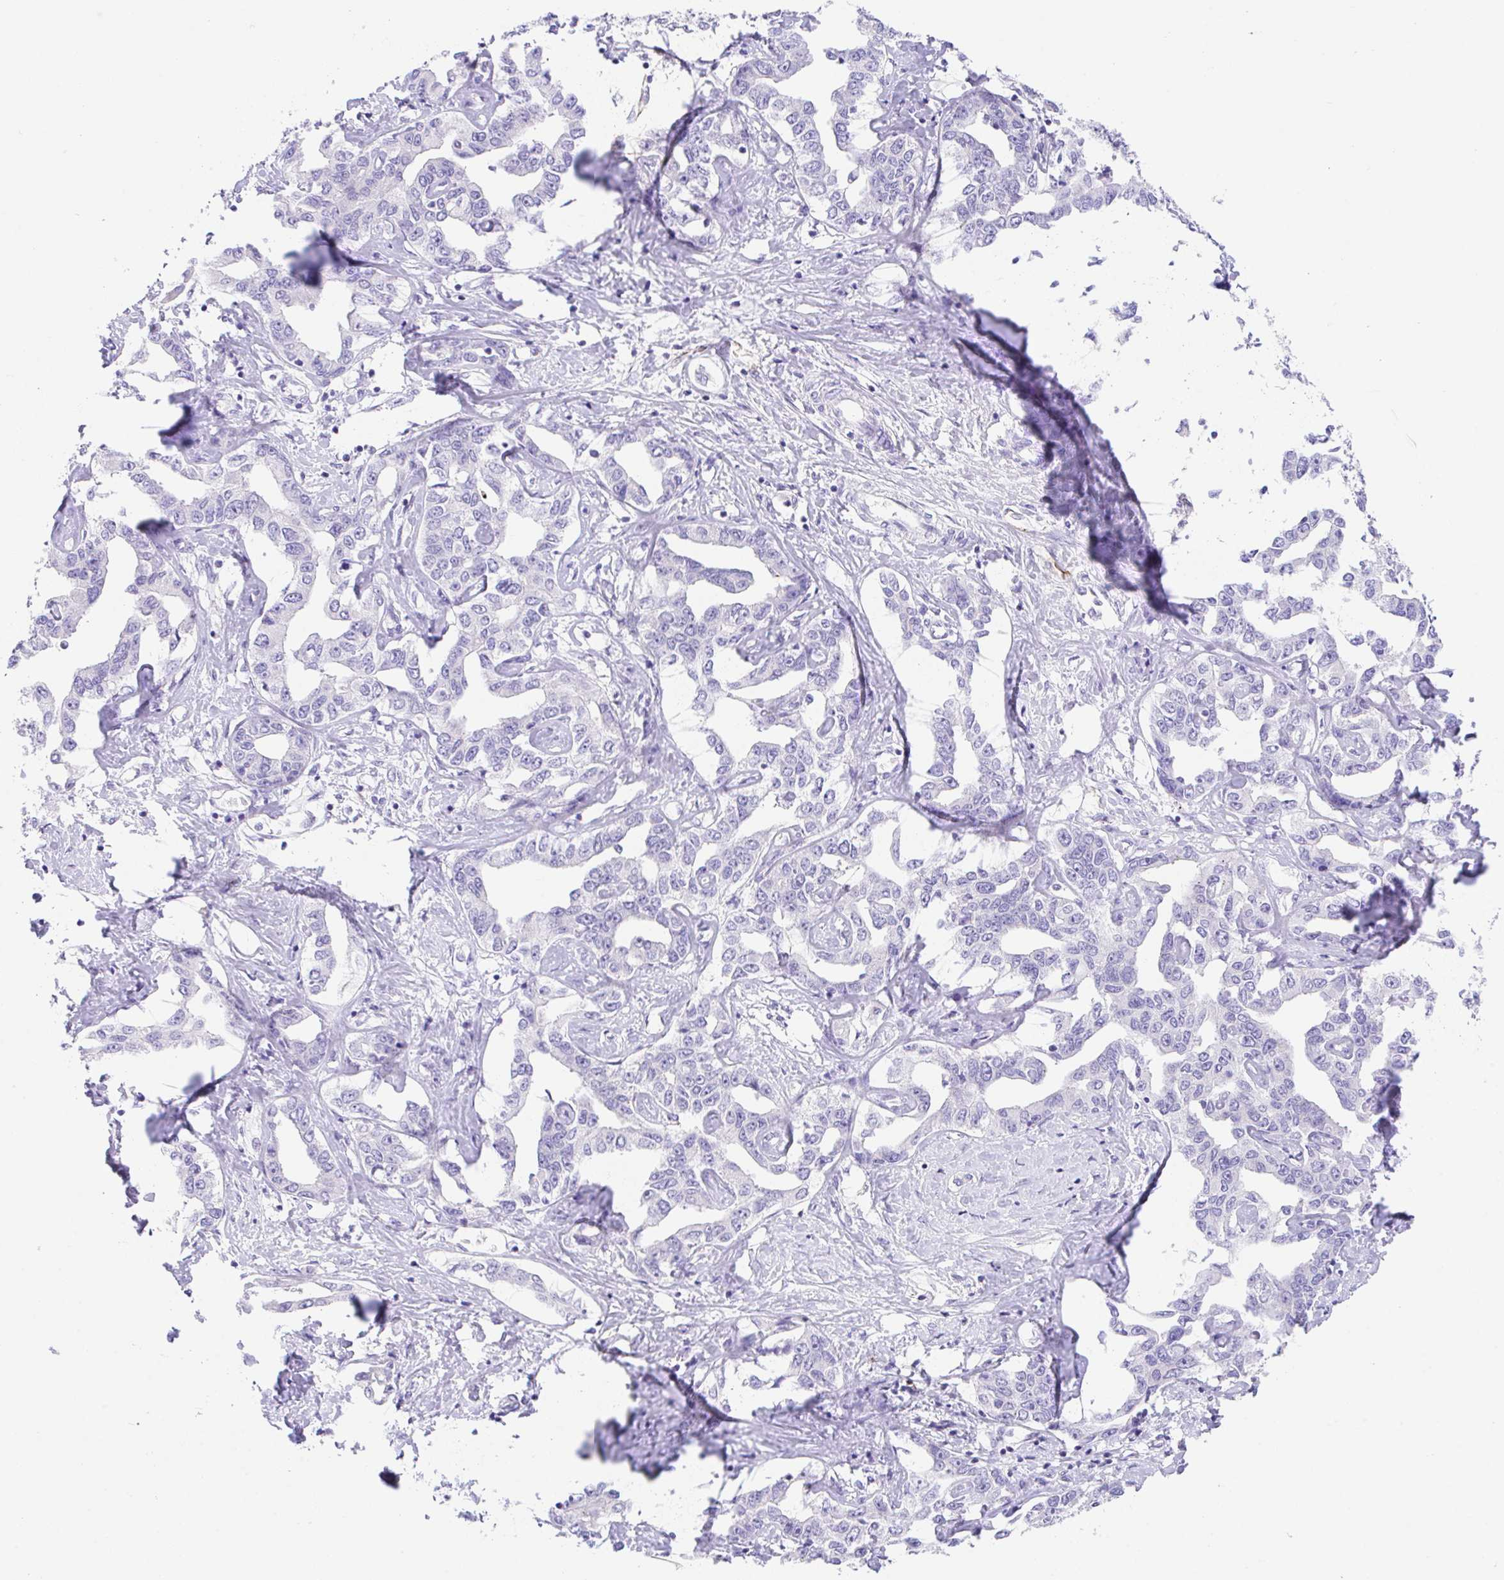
{"staining": {"intensity": "negative", "quantity": "none", "location": "none"}, "tissue": "liver cancer", "cell_type": "Tumor cells", "image_type": "cancer", "snomed": [{"axis": "morphology", "description": "Cholangiocarcinoma"}, {"axis": "topography", "description": "Liver"}], "caption": "An immunohistochemistry (IHC) micrograph of cholangiocarcinoma (liver) is shown. There is no staining in tumor cells of cholangiocarcinoma (liver).", "gene": "HACD4", "patient": {"sex": "male", "age": 59}}